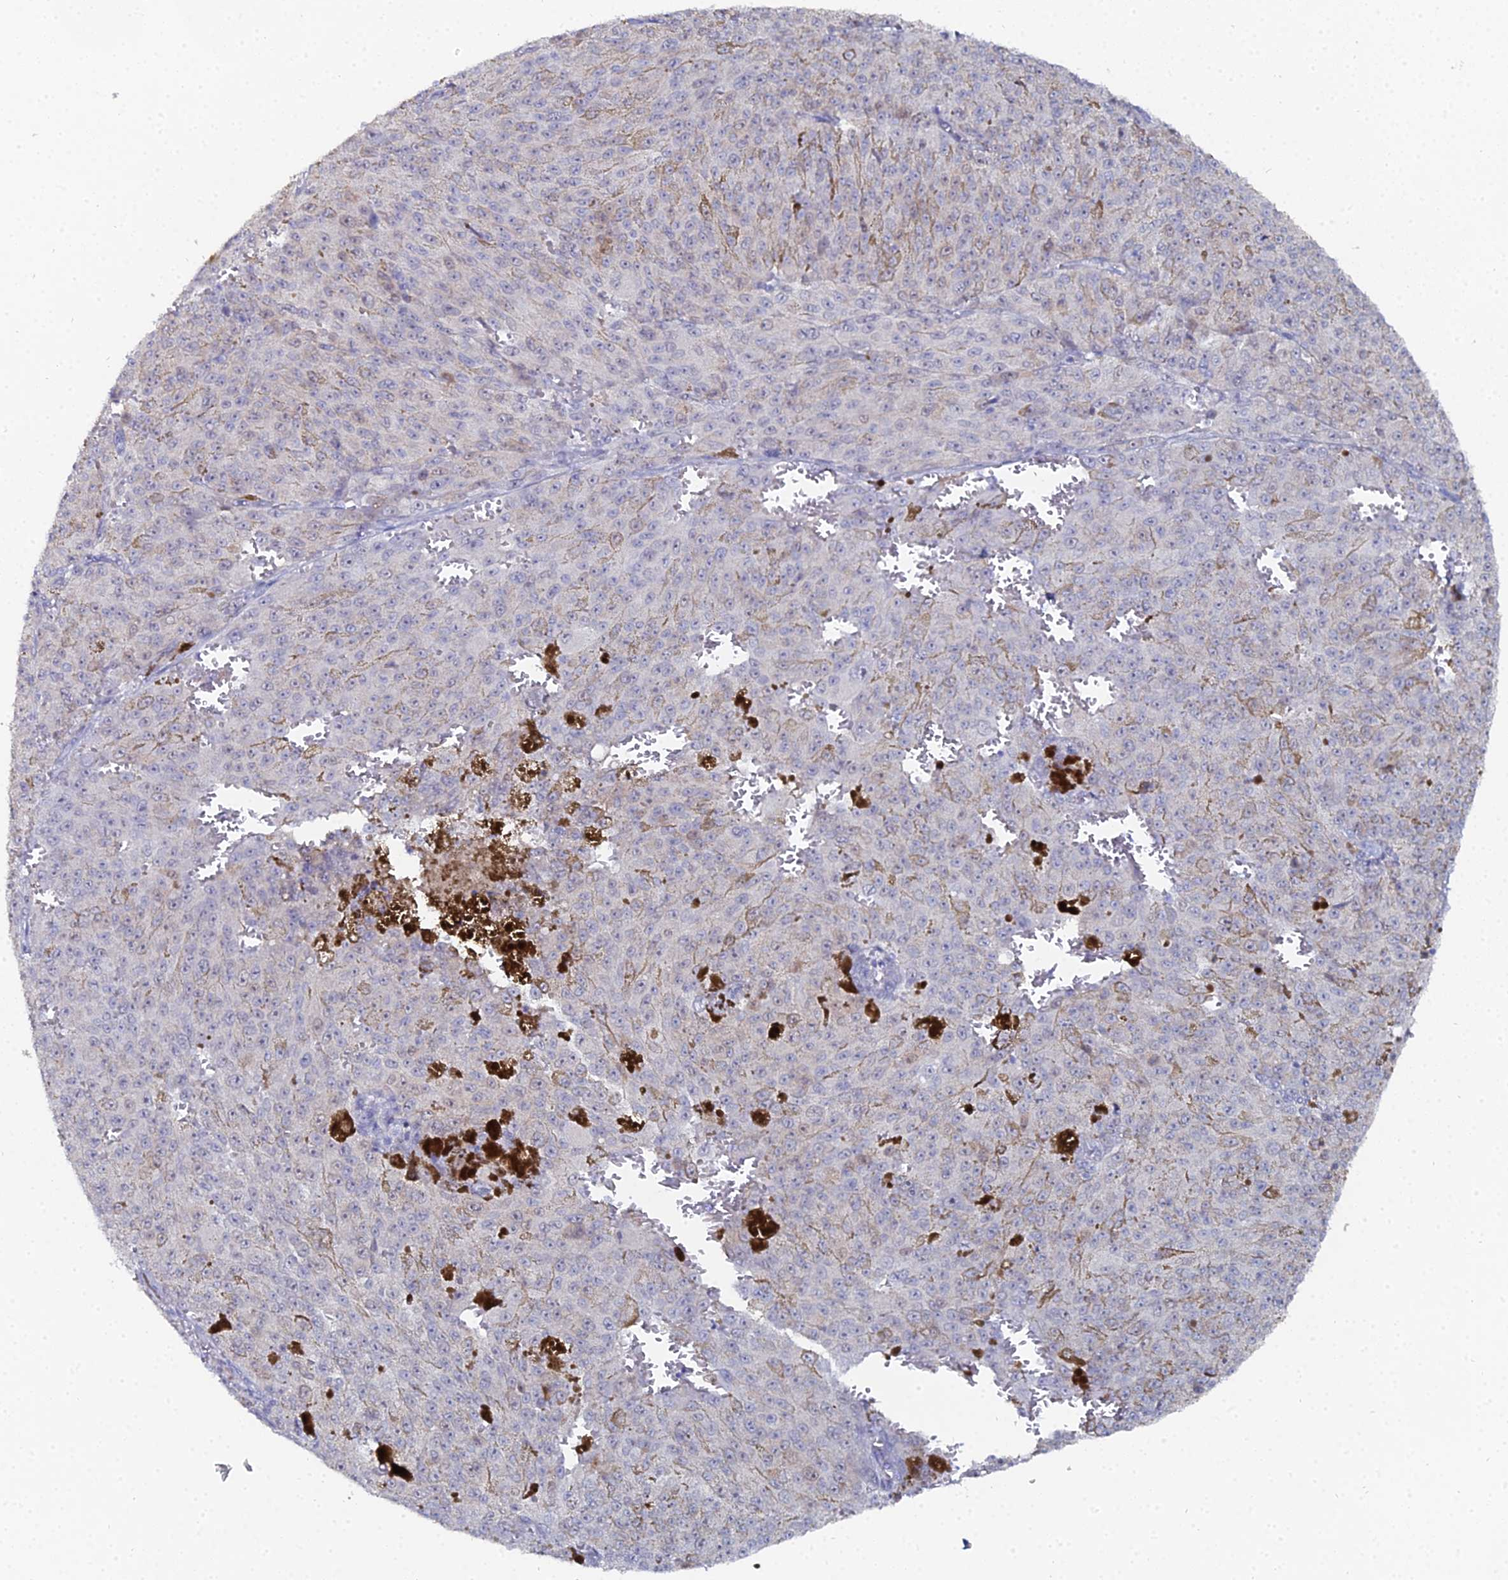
{"staining": {"intensity": "negative", "quantity": "none", "location": "none"}, "tissue": "melanoma", "cell_type": "Tumor cells", "image_type": "cancer", "snomed": [{"axis": "morphology", "description": "Malignant melanoma, NOS"}, {"axis": "topography", "description": "Skin"}], "caption": "Immunohistochemistry photomicrograph of neoplastic tissue: melanoma stained with DAB demonstrates no significant protein positivity in tumor cells.", "gene": "THAP4", "patient": {"sex": "female", "age": 52}}